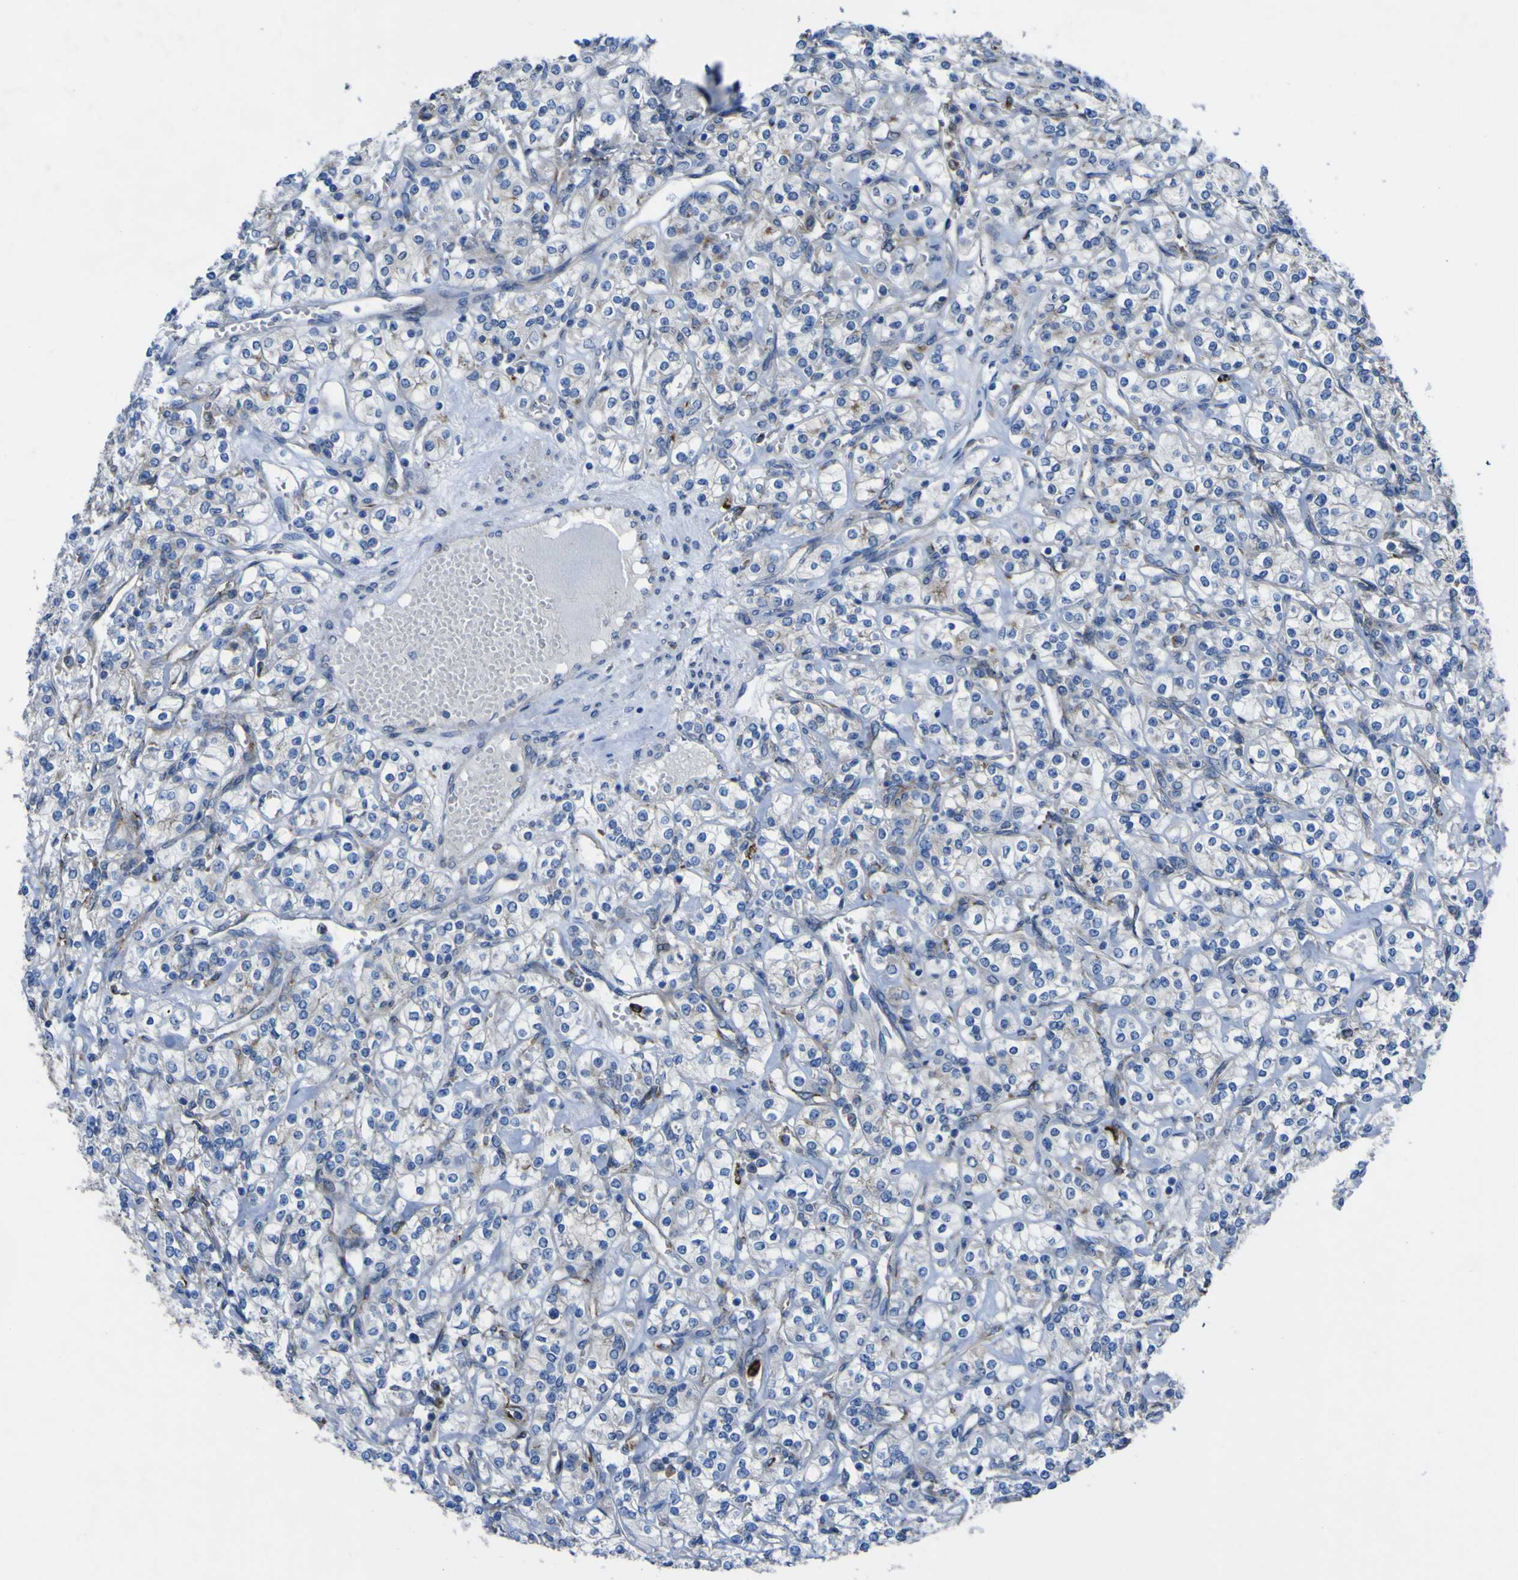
{"staining": {"intensity": "negative", "quantity": "none", "location": "none"}, "tissue": "renal cancer", "cell_type": "Tumor cells", "image_type": "cancer", "snomed": [{"axis": "morphology", "description": "Adenocarcinoma, NOS"}, {"axis": "topography", "description": "Kidney"}], "caption": "IHC photomicrograph of adenocarcinoma (renal) stained for a protein (brown), which demonstrates no positivity in tumor cells.", "gene": "CST3", "patient": {"sex": "male", "age": 77}}